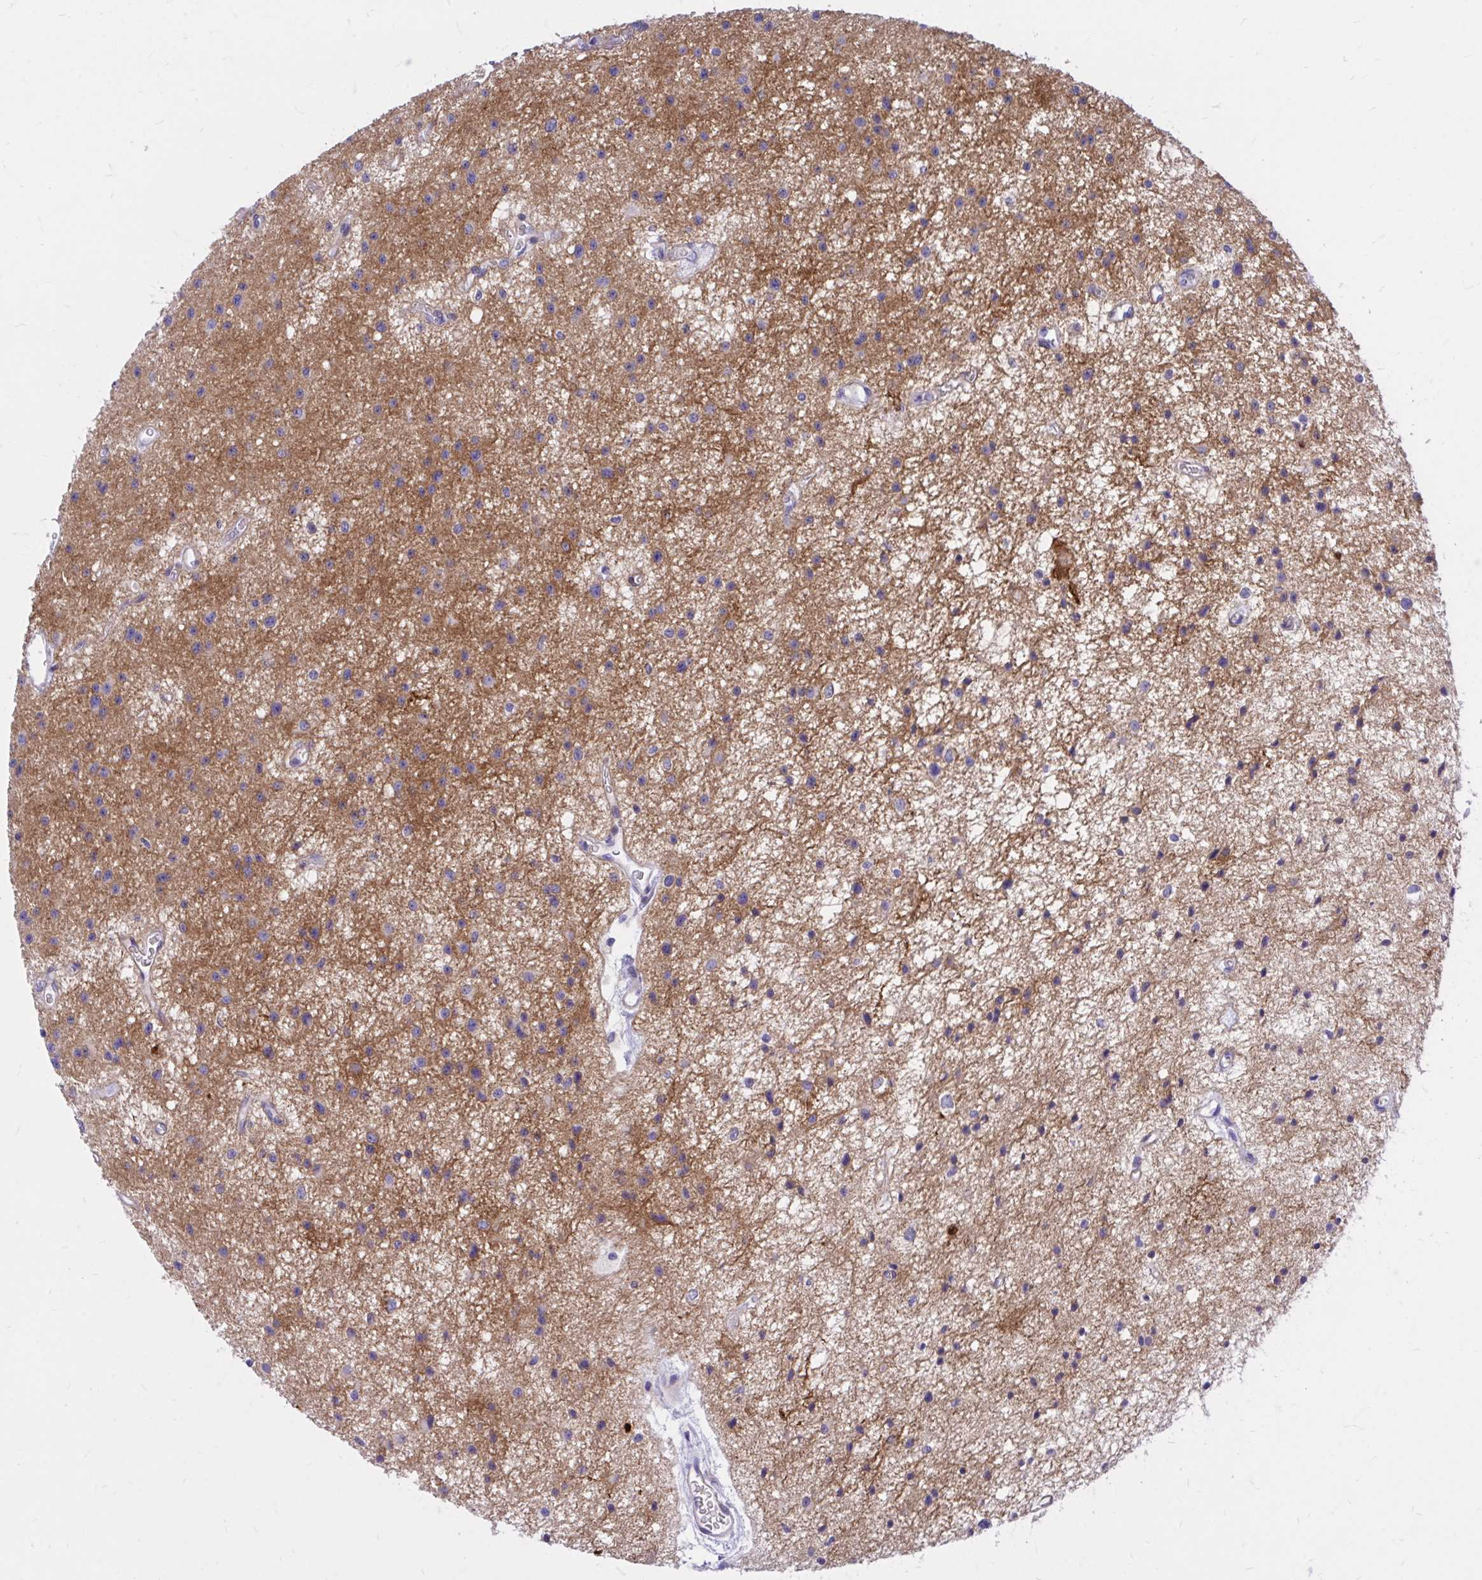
{"staining": {"intensity": "moderate", "quantity": "25%-75%", "location": "cytoplasmic/membranous"}, "tissue": "glioma", "cell_type": "Tumor cells", "image_type": "cancer", "snomed": [{"axis": "morphology", "description": "Glioma, malignant, Low grade"}, {"axis": "topography", "description": "Brain"}], "caption": "The immunohistochemical stain highlights moderate cytoplasmic/membranous positivity in tumor cells of malignant glioma (low-grade) tissue.", "gene": "EPB41L1", "patient": {"sex": "male", "age": 43}}